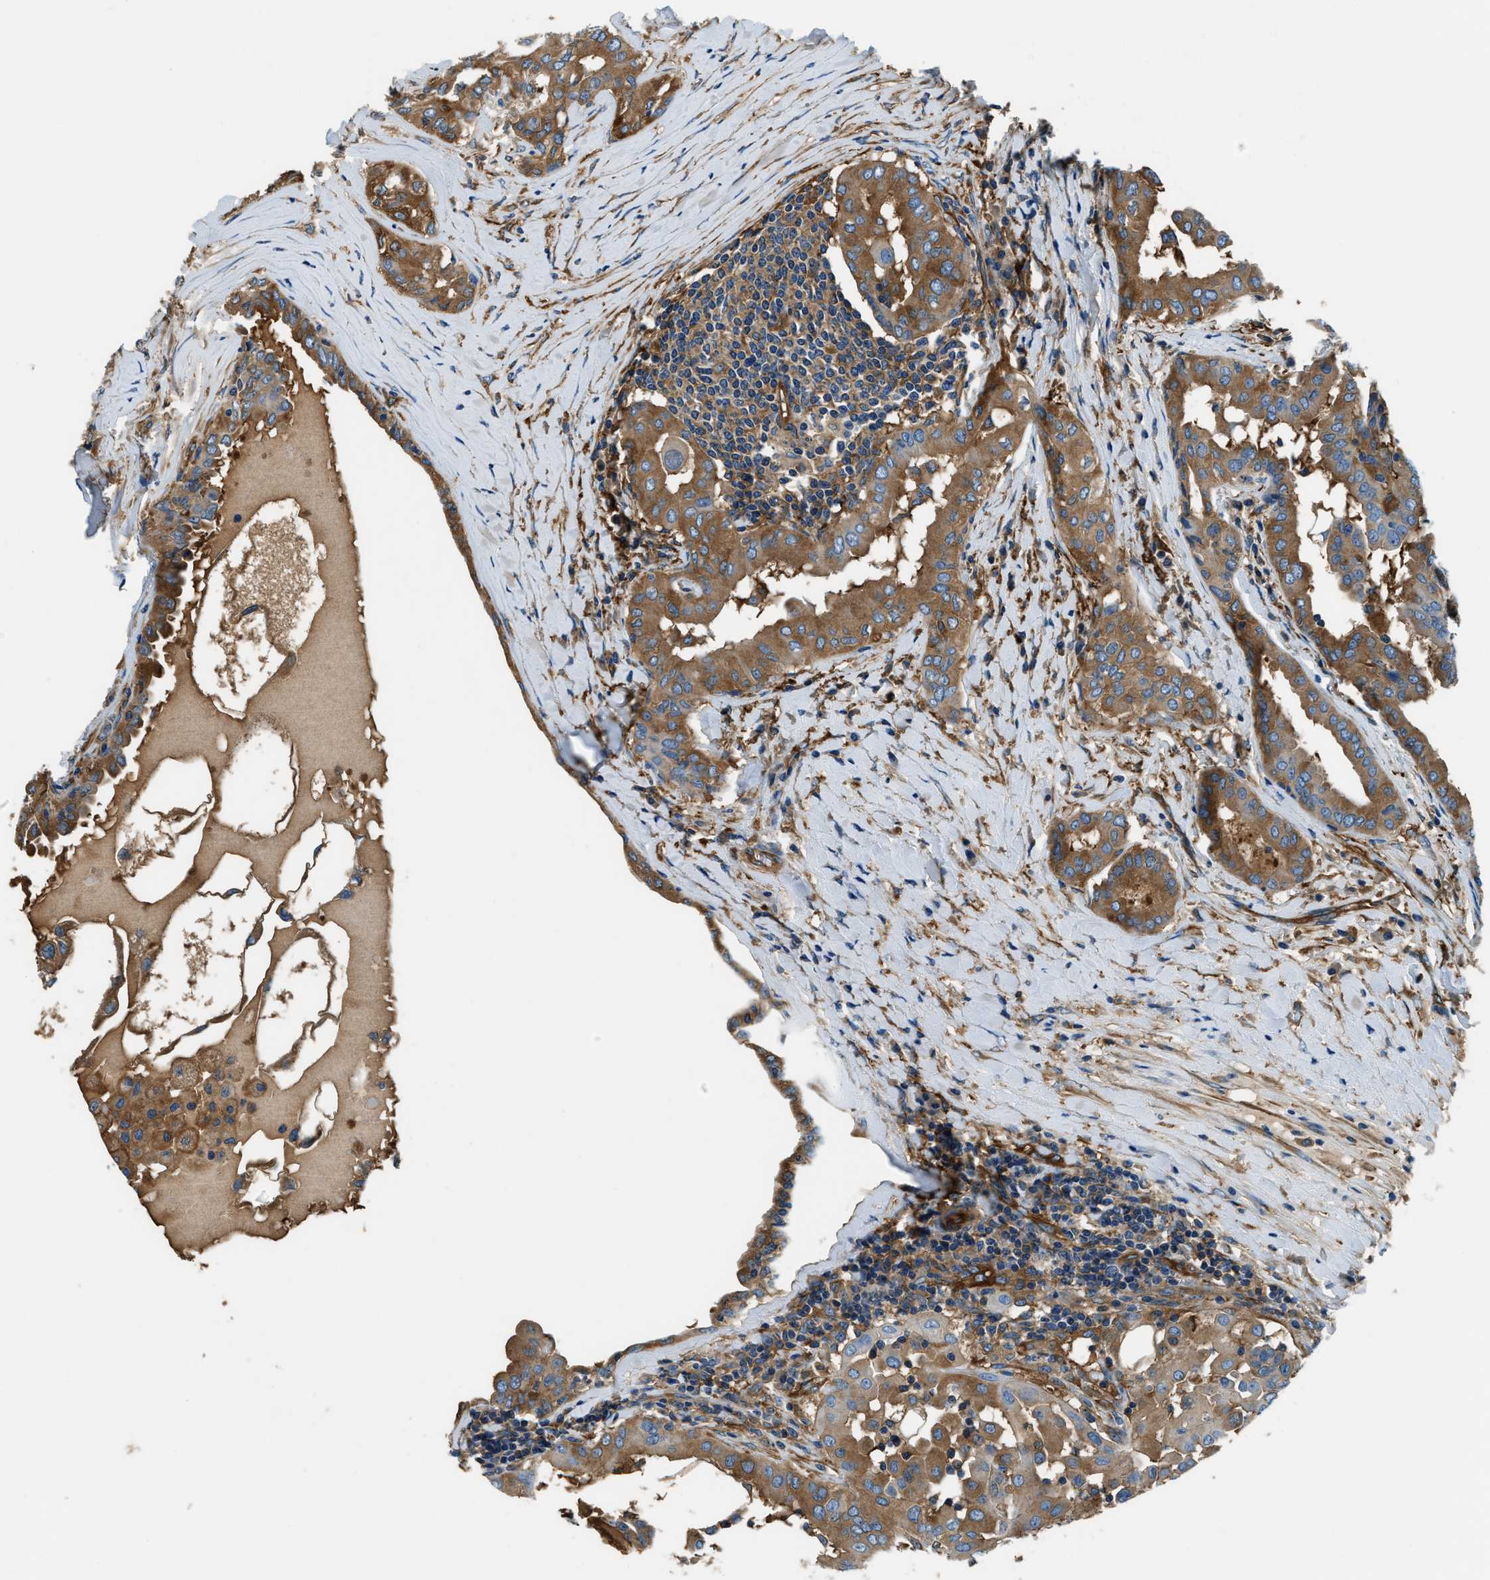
{"staining": {"intensity": "moderate", "quantity": ">75%", "location": "cytoplasmic/membranous"}, "tissue": "thyroid cancer", "cell_type": "Tumor cells", "image_type": "cancer", "snomed": [{"axis": "morphology", "description": "Papillary adenocarcinoma, NOS"}, {"axis": "topography", "description": "Thyroid gland"}], "caption": "An image of human thyroid cancer (papillary adenocarcinoma) stained for a protein exhibits moderate cytoplasmic/membranous brown staining in tumor cells. The protein of interest is stained brown, and the nuclei are stained in blue (DAB IHC with brightfield microscopy, high magnification).", "gene": "EEA1", "patient": {"sex": "male", "age": 33}}